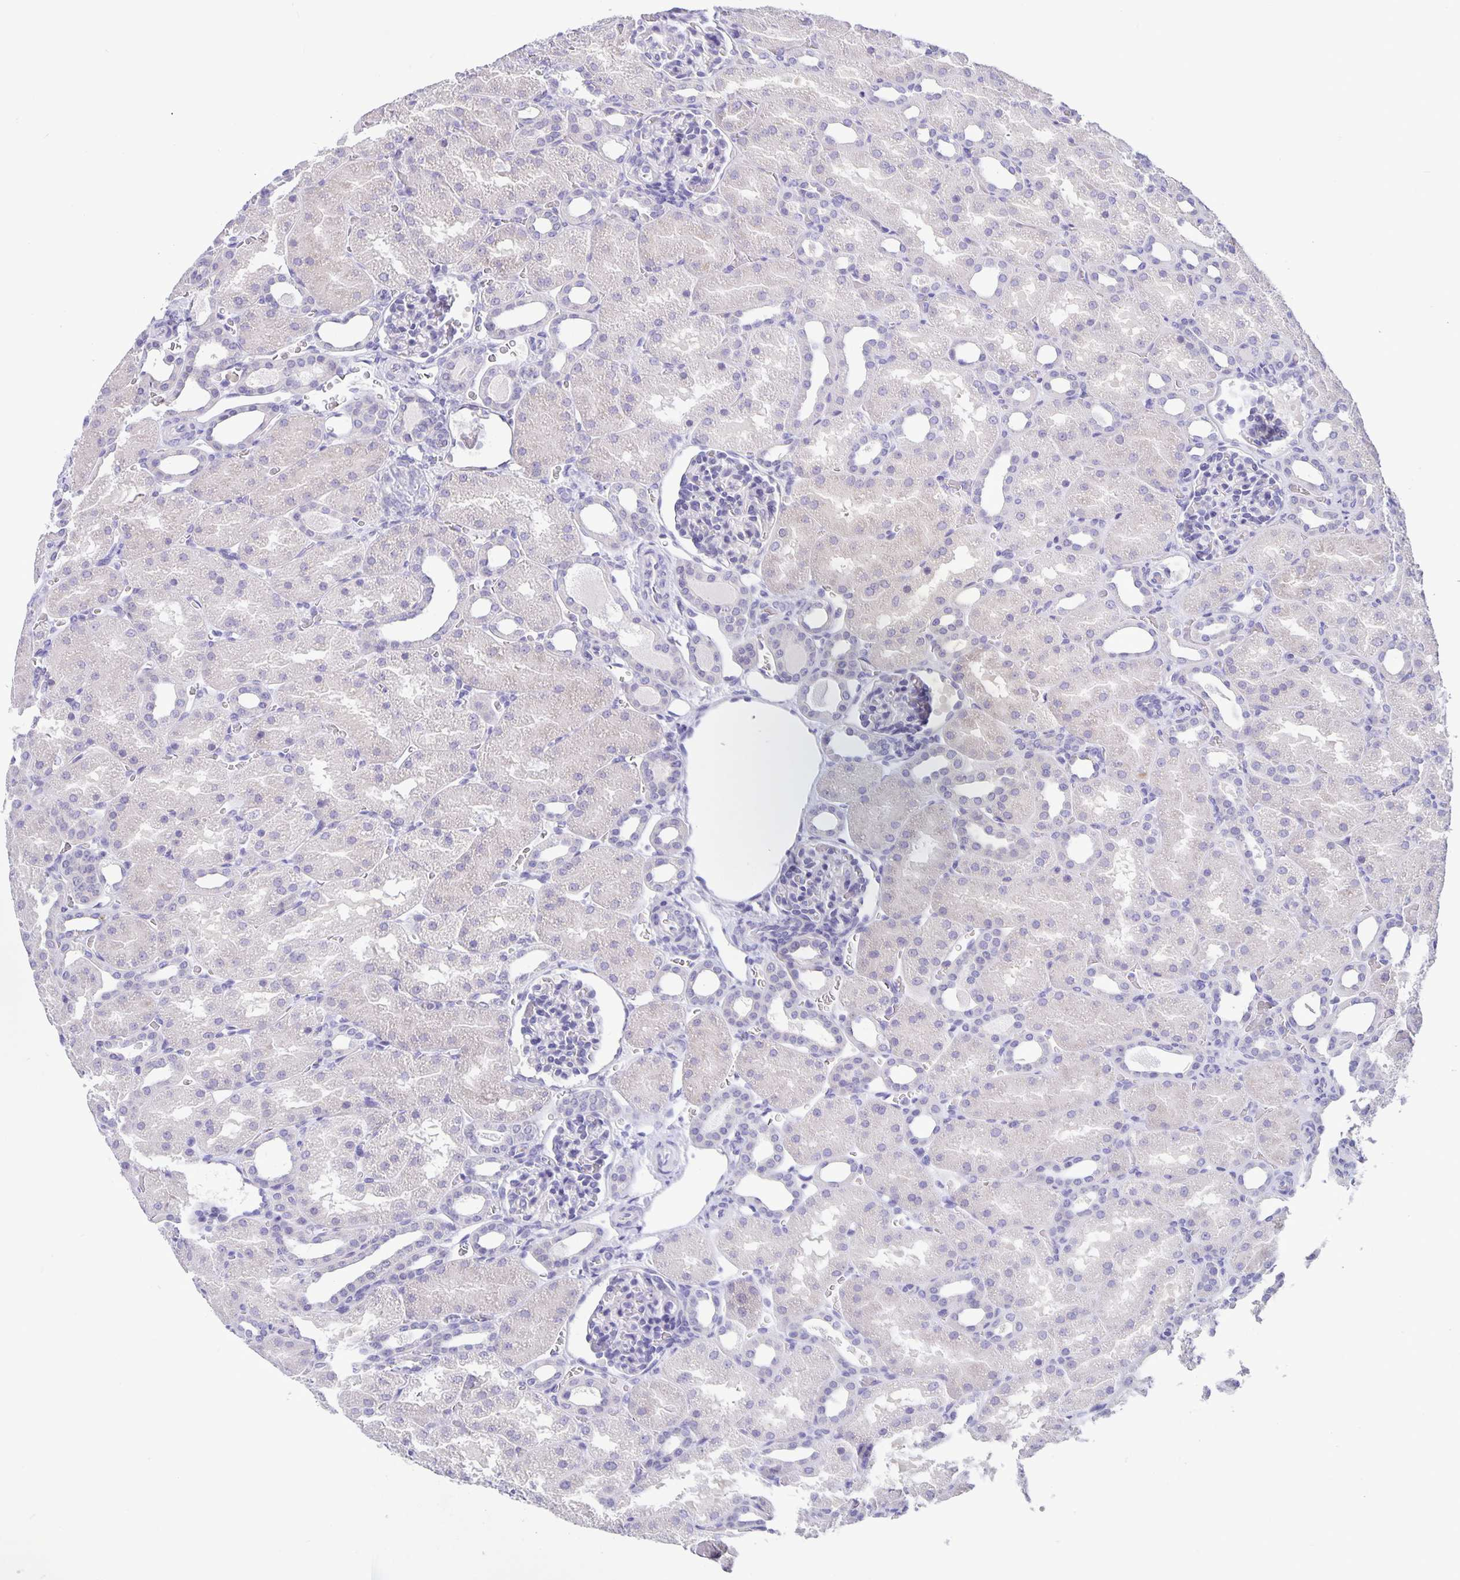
{"staining": {"intensity": "negative", "quantity": "none", "location": "none"}, "tissue": "kidney", "cell_type": "Cells in glomeruli", "image_type": "normal", "snomed": [{"axis": "morphology", "description": "Normal tissue, NOS"}, {"axis": "topography", "description": "Kidney"}], "caption": "Unremarkable kidney was stained to show a protein in brown. There is no significant expression in cells in glomeruli.", "gene": "ERMN", "patient": {"sex": "male", "age": 2}}